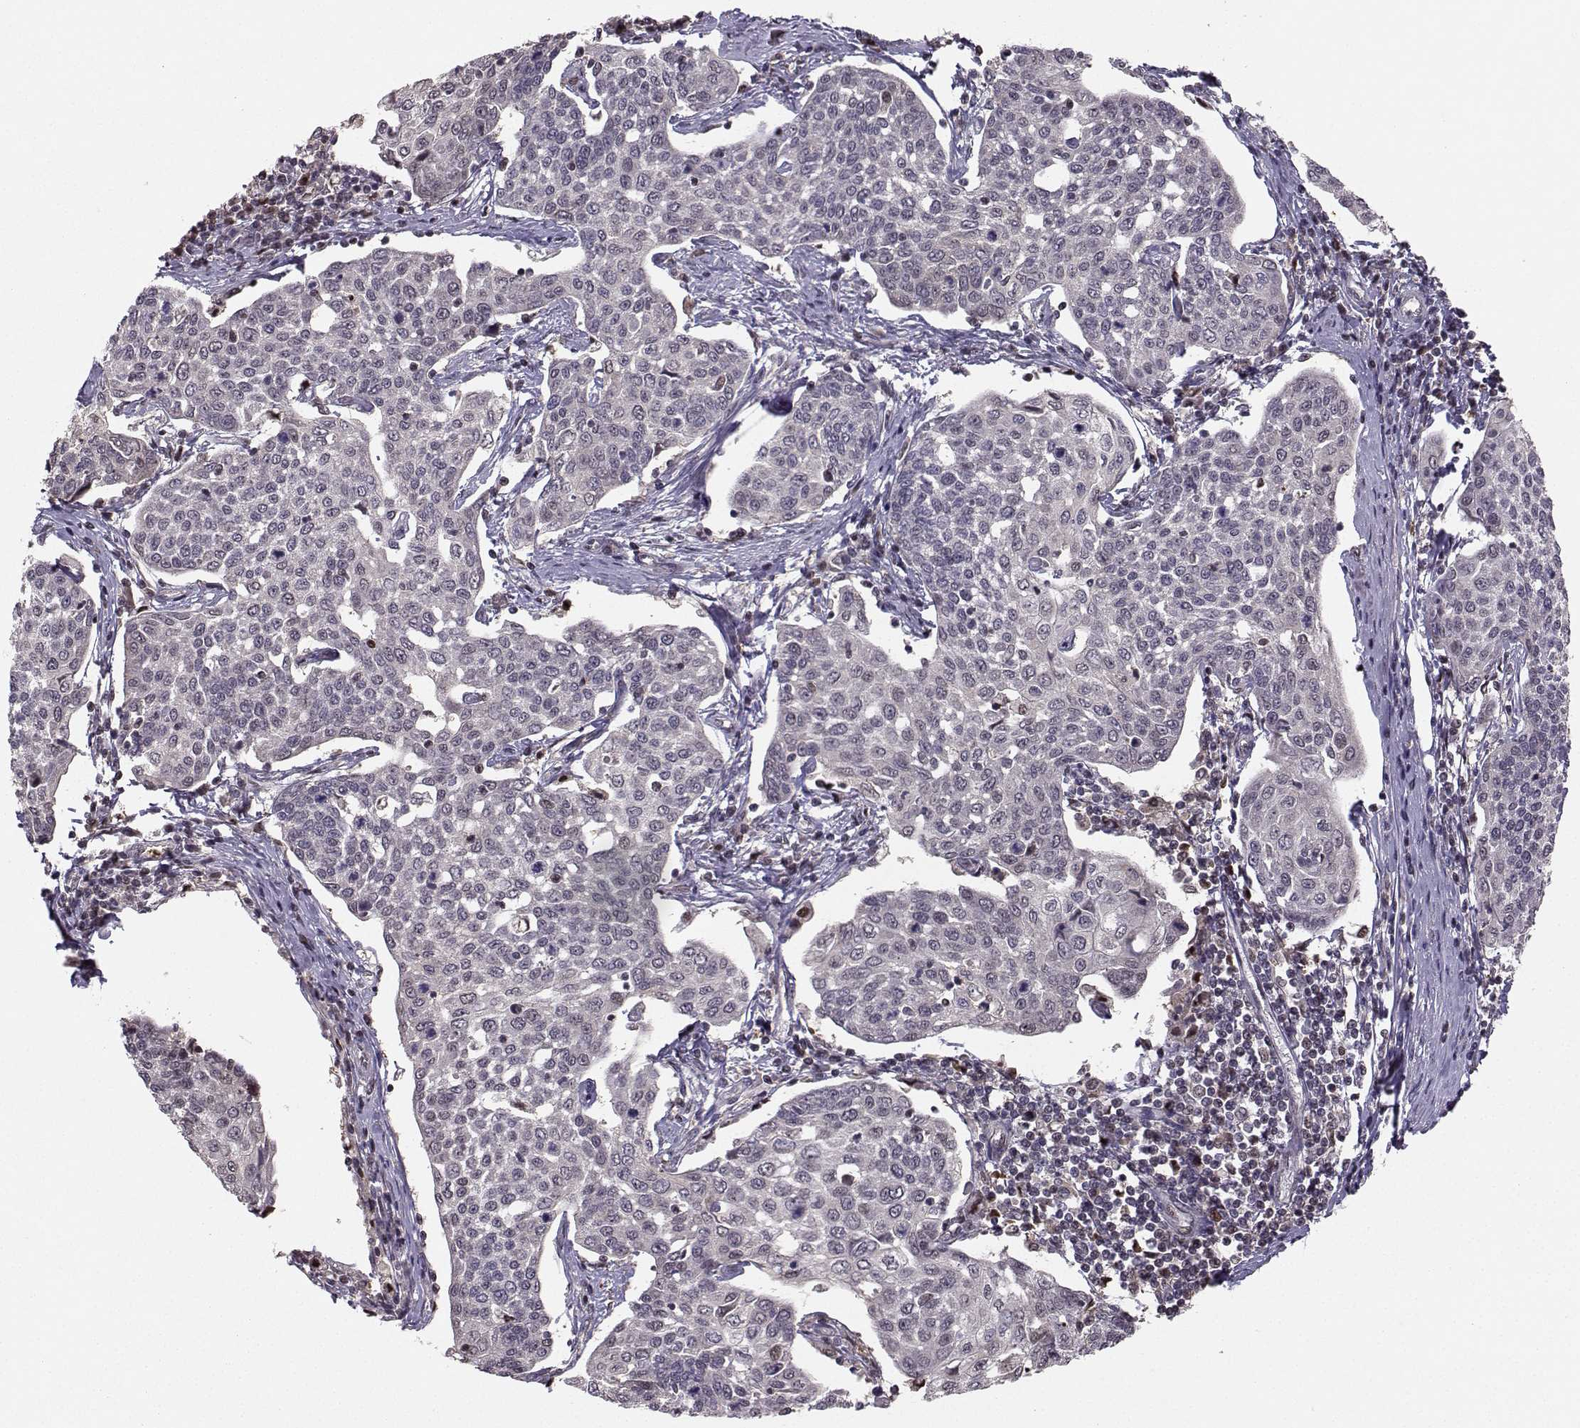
{"staining": {"intensity": "negative", "quantity": "none", "location": "none"}, "tissue": "cervical cancer", "cell_type": "Tumor cells", "image_type": "cancer", "snomed": [{"axis": "morphology", "description": "Squamous cell carcinoma, NOS"}, {"axis": "topography", "description": "Cervix"}], "caption": "The histopathology image demonstrates no staining of tumor cells in cervical cancer.", "gene": "PKP2", "patient": {"sex": "female", "age": 34}}